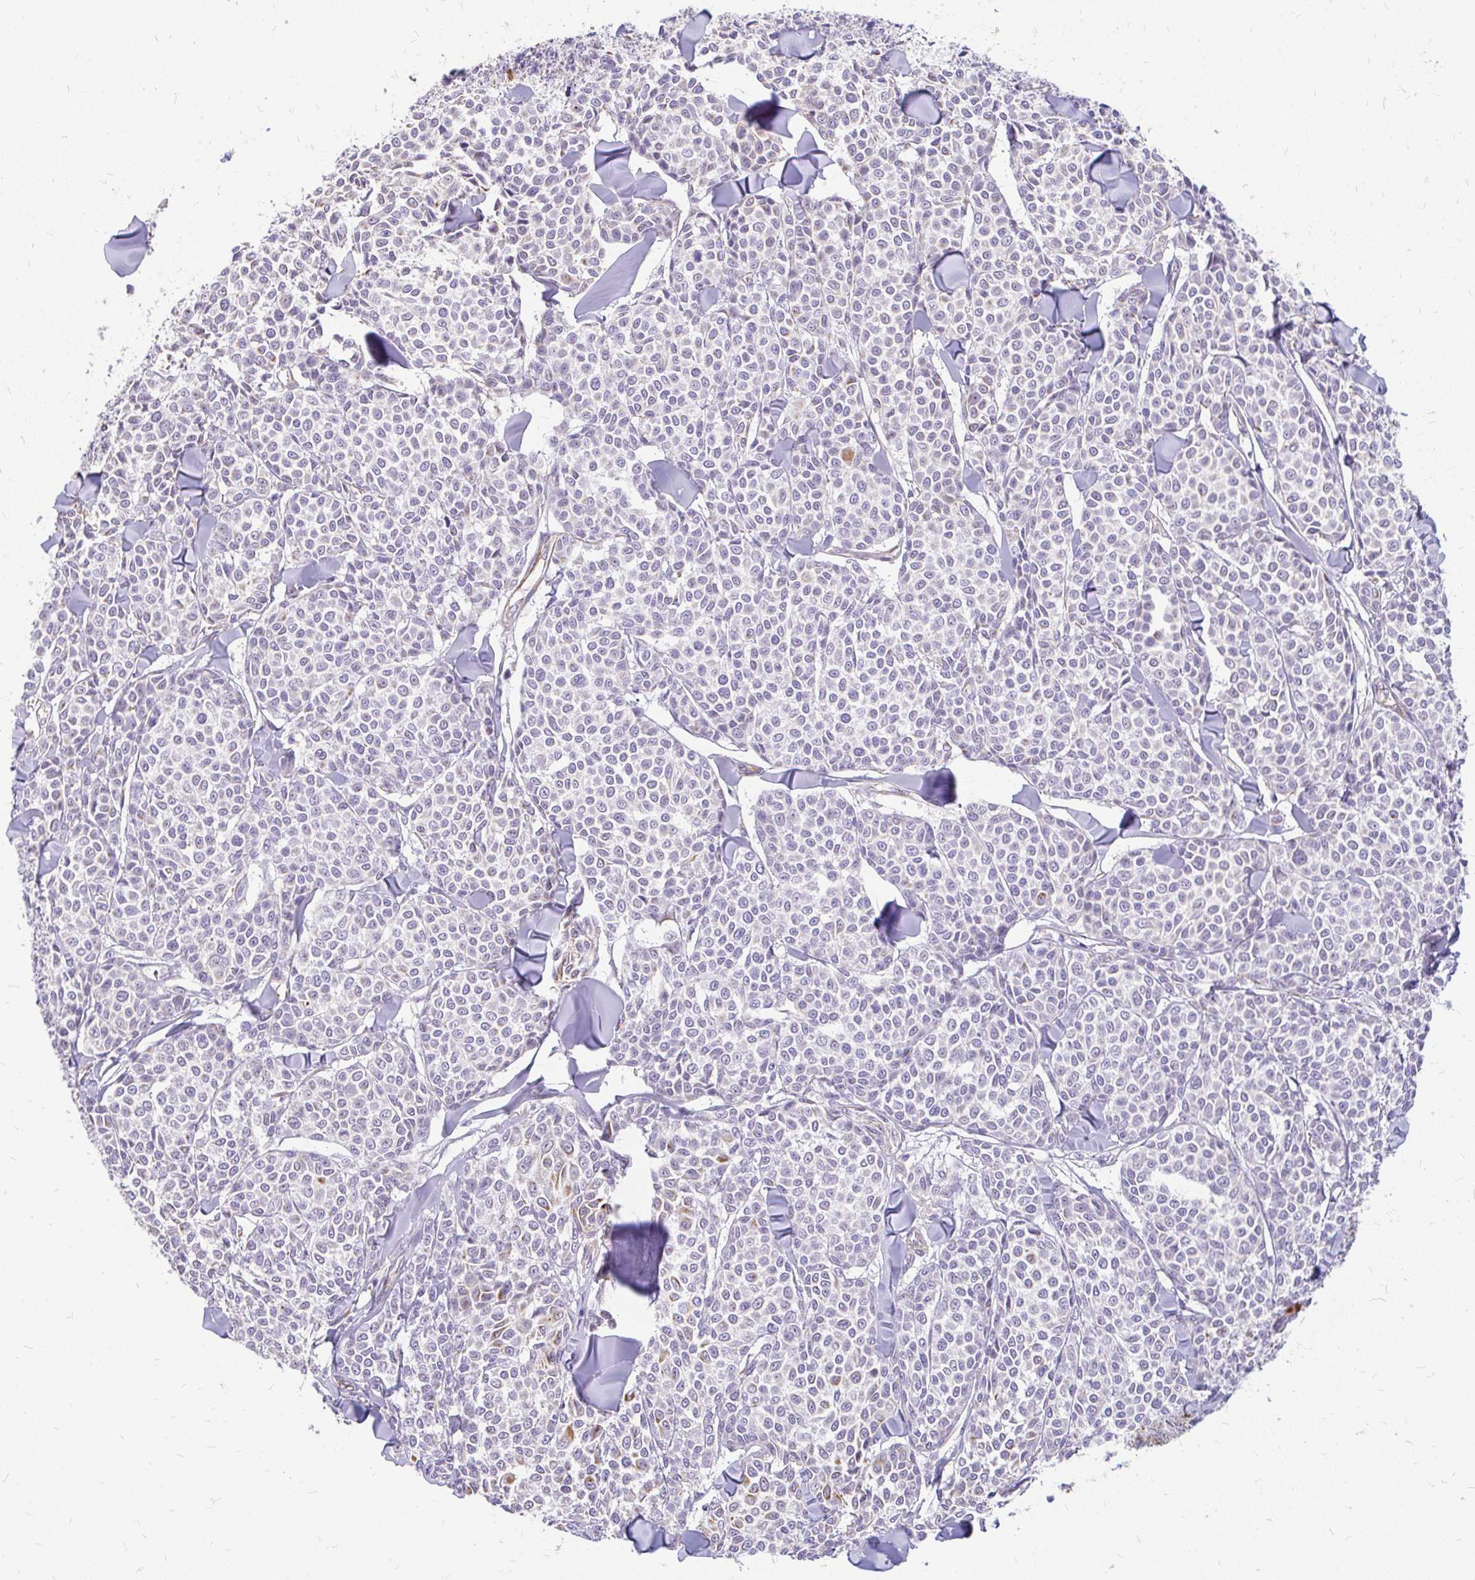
{"staining": {"intensity": "moderate", "quantity": "25%-75%", "location": "cytoplasmic/membranous"}, "tissue": "melanoma", "cell_type": "Tumor cells", "image_type": "cancer", "snomed": [{"axis": "morphology", "description": "Malignant melanoma, NOS"}, {"axis": "topography", "description": "Skin"}], "caption": "Immunohistochemistry (IHC) (DAB) staining of melanoma demonstrates moderate cytoplasmic/membranous protein positivity in about 25%-75% of tumor cells. The protein is stained brown, and the nuclei are stained in blue (DAB IHC with brightfield microscopy, high magnification).", "gene": "FAM83C", "patient": {"sex": "male", "age": 46}}